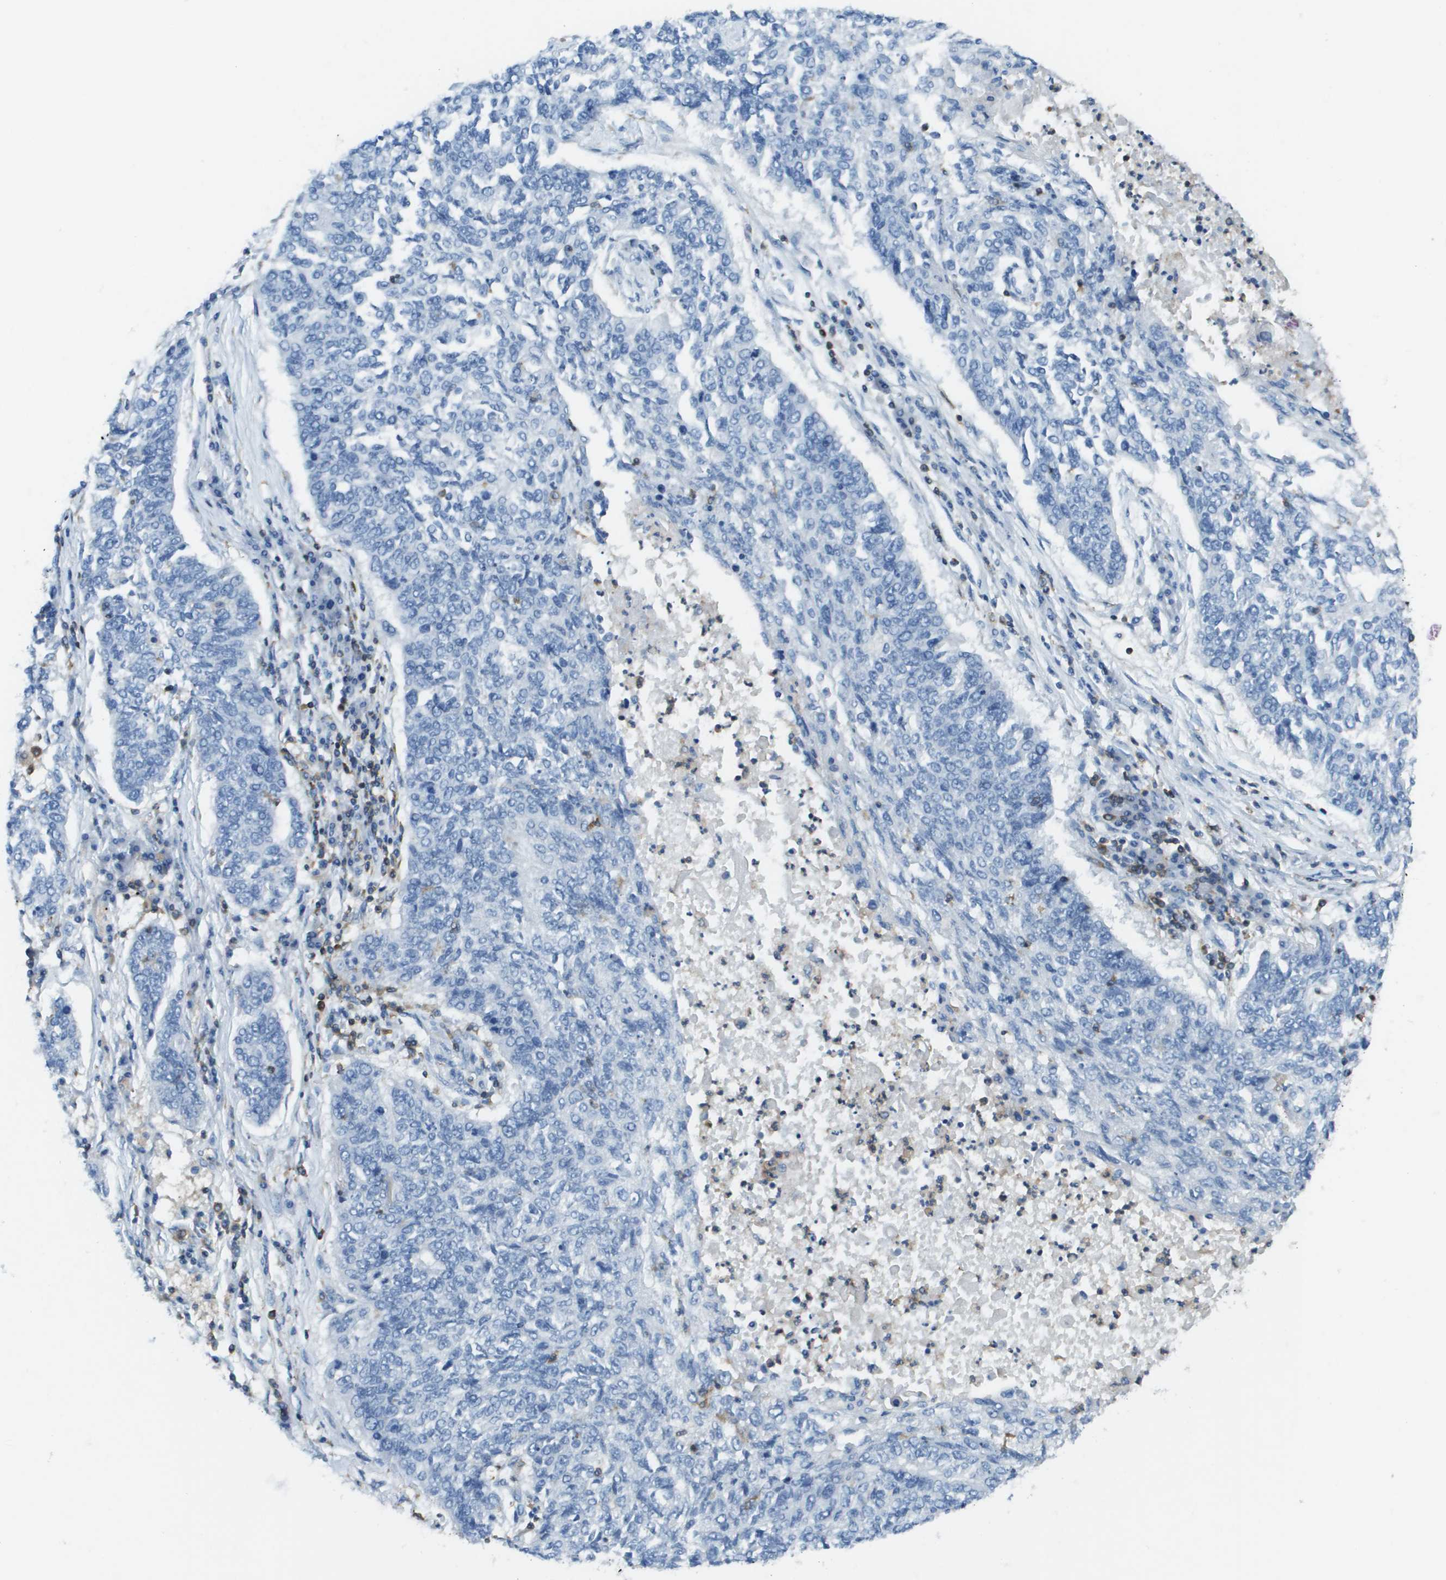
{"staining": {"intensity": "negative", "quantity": "none", "location": "none"}, "tissue": "lung cancer", "cell_type": "Tumor cells", "image_type": "cancer", "snomed": [{"axis": "morphology", "description": "Normal tissue, NOS"}, {"axis": "morphology", "description": "Squamous cell carcinoma, NOS"}, {"axis": "topography", "description": "Cartilage tissue"}, {"axis": "topography", "description": "Bronchus"}, {"axis": "topography", "description": "Lung"}], "caption": "An IHC photomicrograph of squamous cell carcinoma (lung) is shown. There is no staining in tumor cells of squamous cell carcinoma (lung).", "gene": "APBB1IP", "patient": {"sex": "female", "age": 49}}